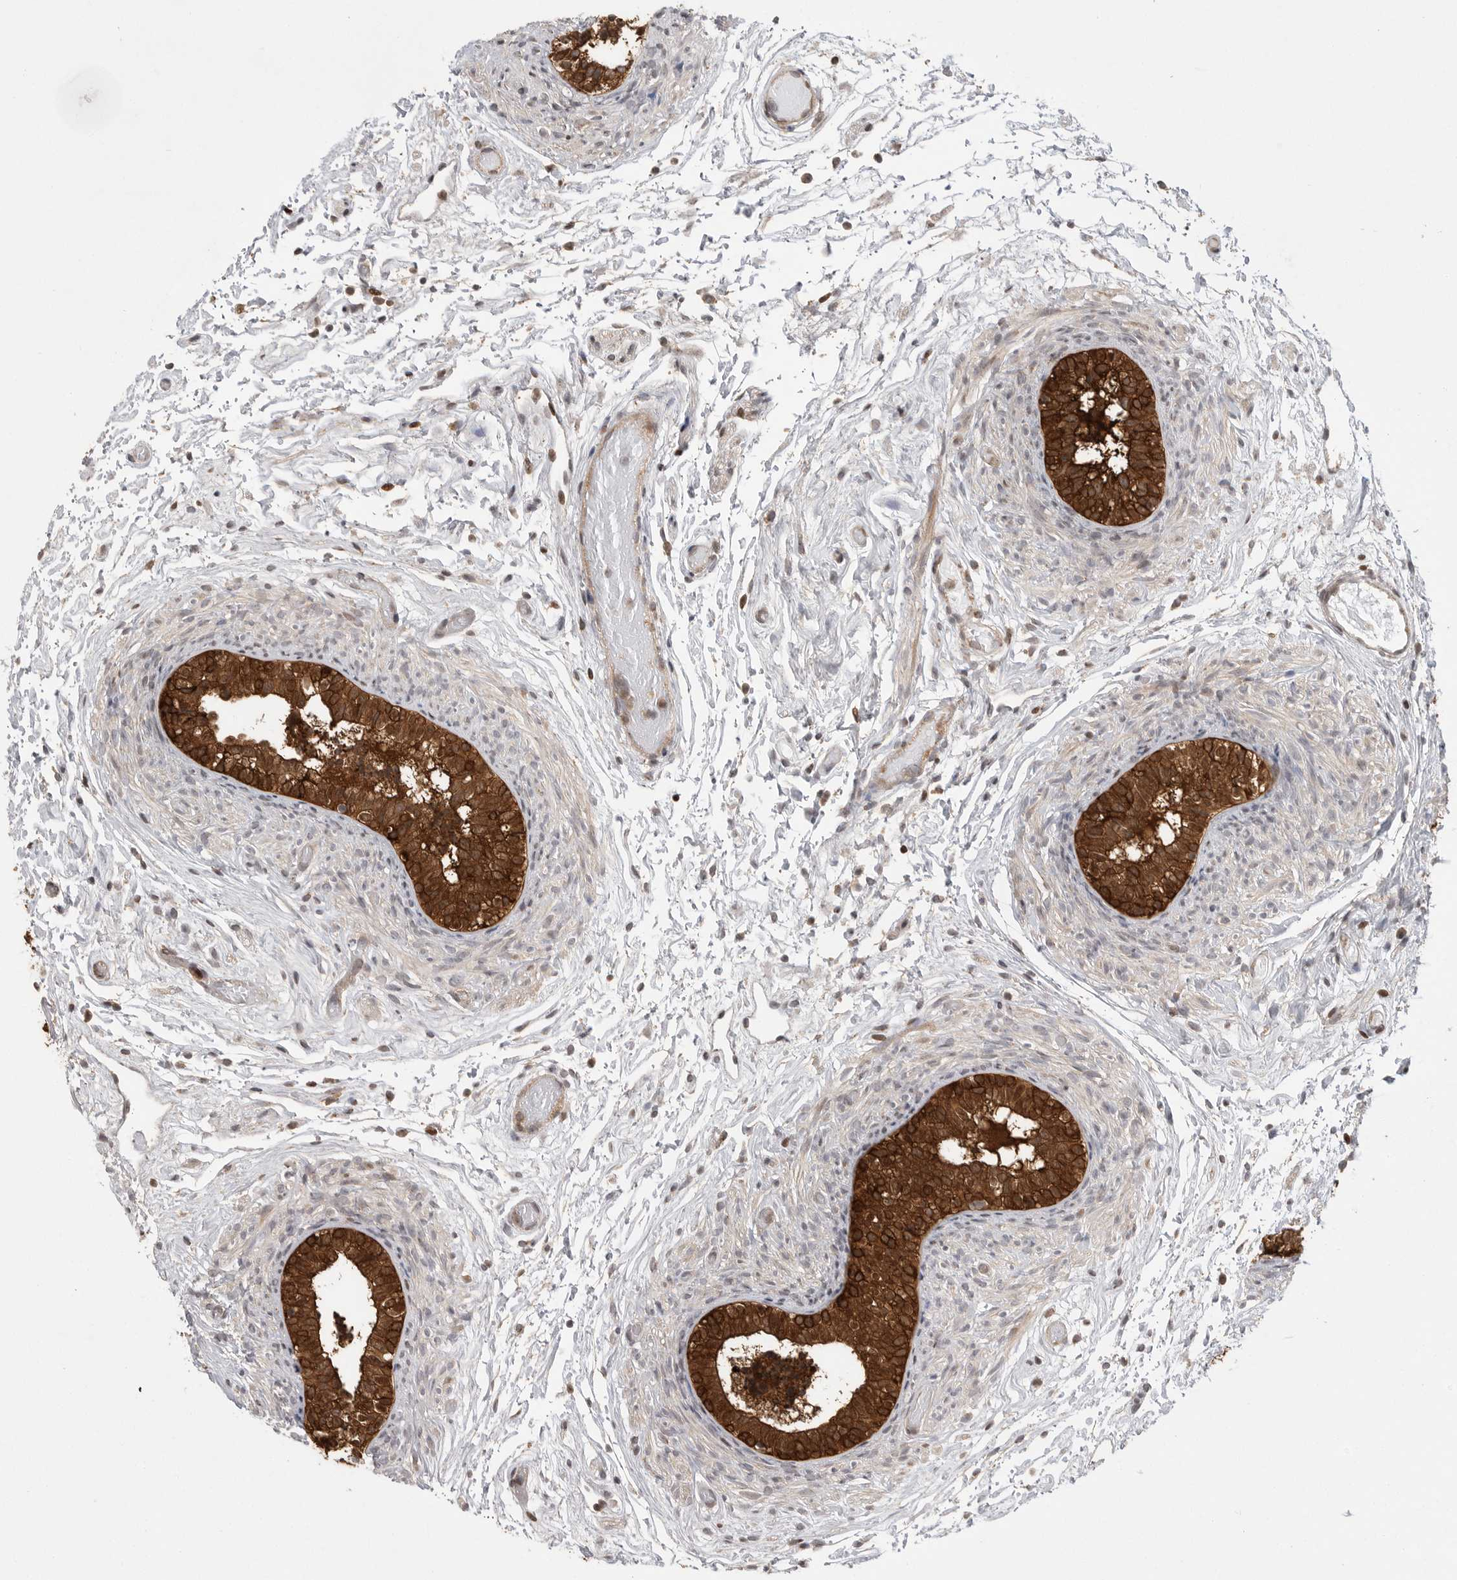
{"staining": {"intensity": "strong", "quantity": ">75%", "location": "cytoplasmic/membranous"}, "tissue": "epididymis", "cell_type": "Glandular cells", "image_type": "normal", "snomed": [{"axis": "morphology", "description": "Normal tissue, NOS"}, {"axis": "topography", "description": "Epididymis"}], "caption": "Protein expression analysis of benign epididymis demonstrates strong cytoplasmic/membranous expression in approximately >75% of glandular cells.", "gene": "OXR1", "patient": {"sex": "male", "age": 5}}